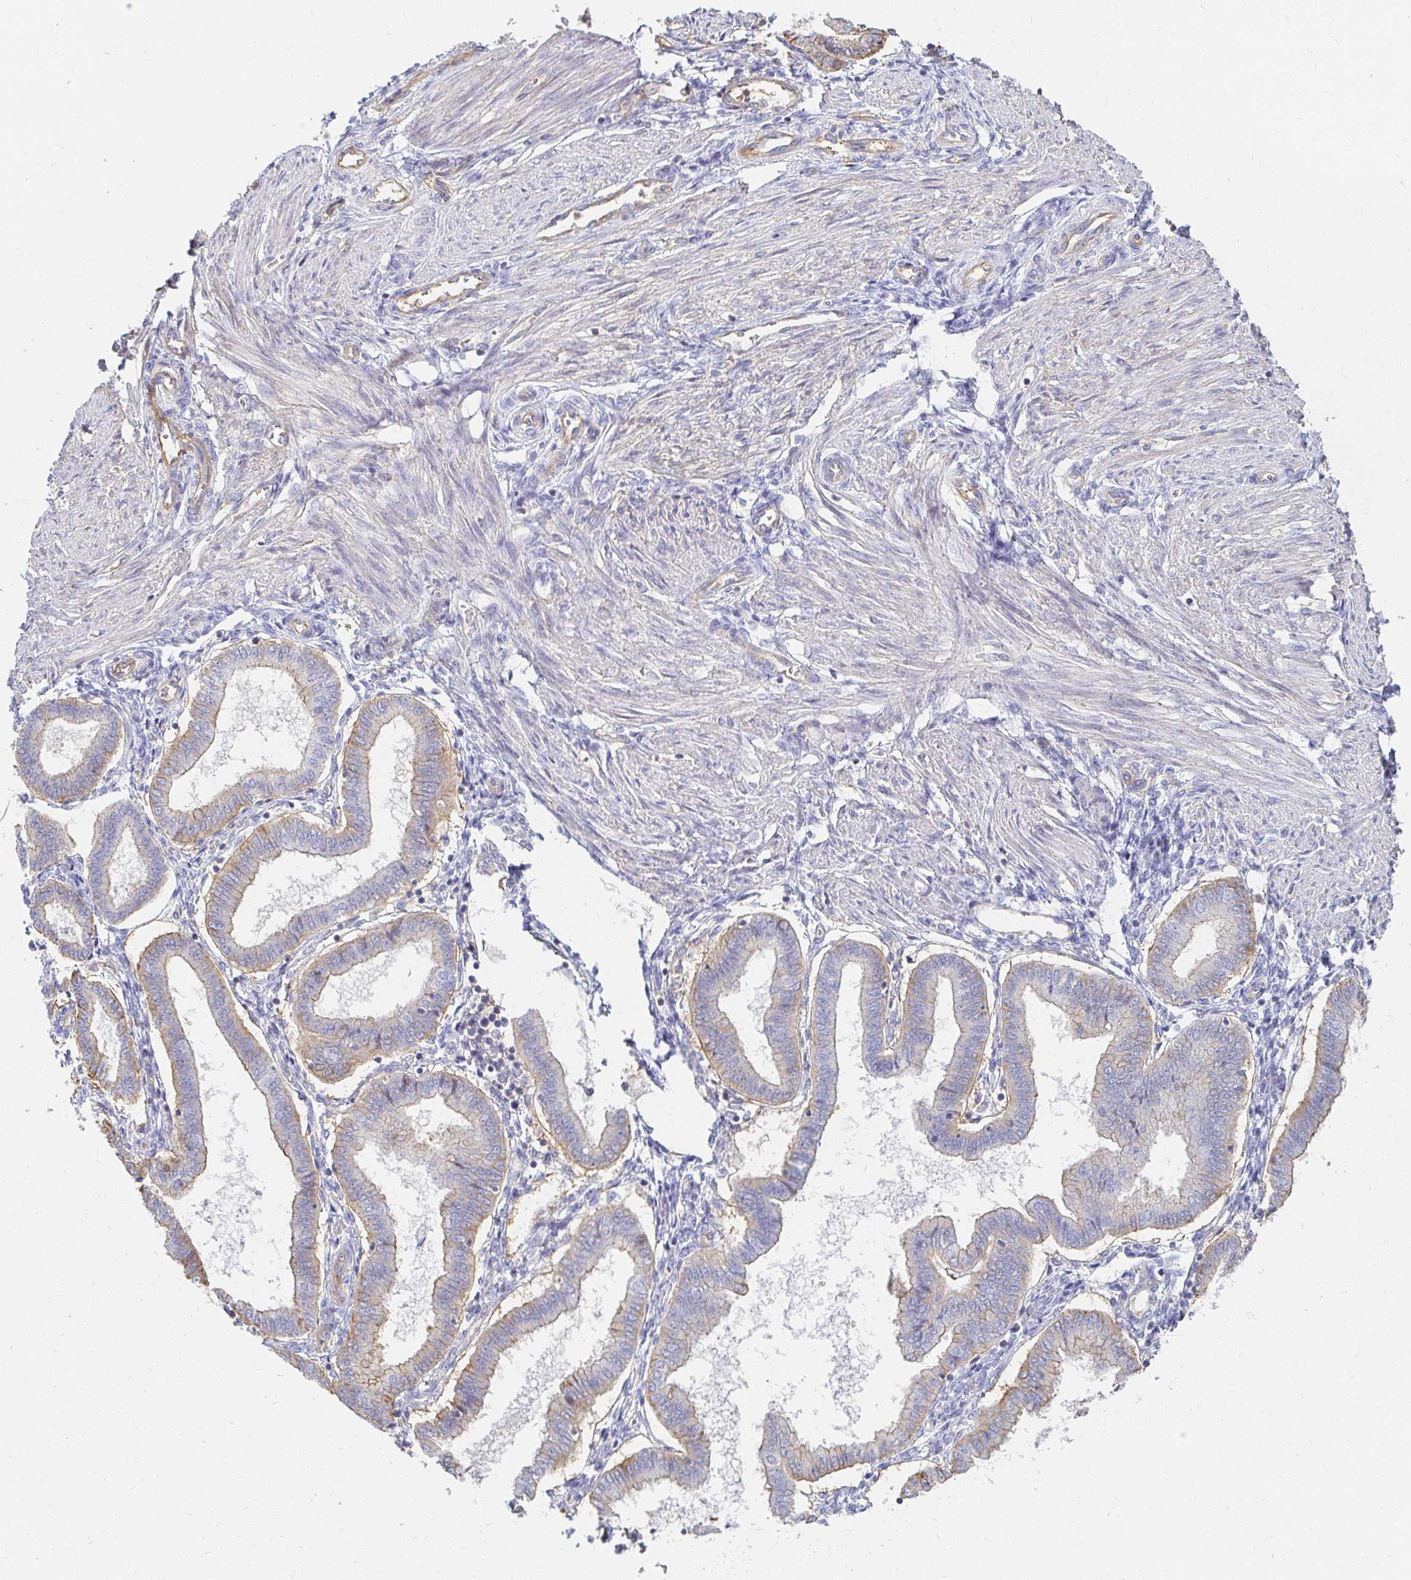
{"staining": {"intensity": "negative", "quantity": "none", "location": "none"}, "tissue": "endometrium", "cell_type": "Cells in endometrial stroma", "image_type": "normal", "snomed": [{"axis": "morphology", "description": "Normal tissue, NOS"}, {"axis": "topography", "description": "Endometrium"}], "caption": "The histopathology image shows no significant expression in cells in endometrial stroma of endometrium. Brightfield microscopy of IHC stained with DAB (brown) and hematoxylin (blue), captured at high magnification.", "gene": "TSPAN19", "patient": {"sex": "female", "age": 24}}